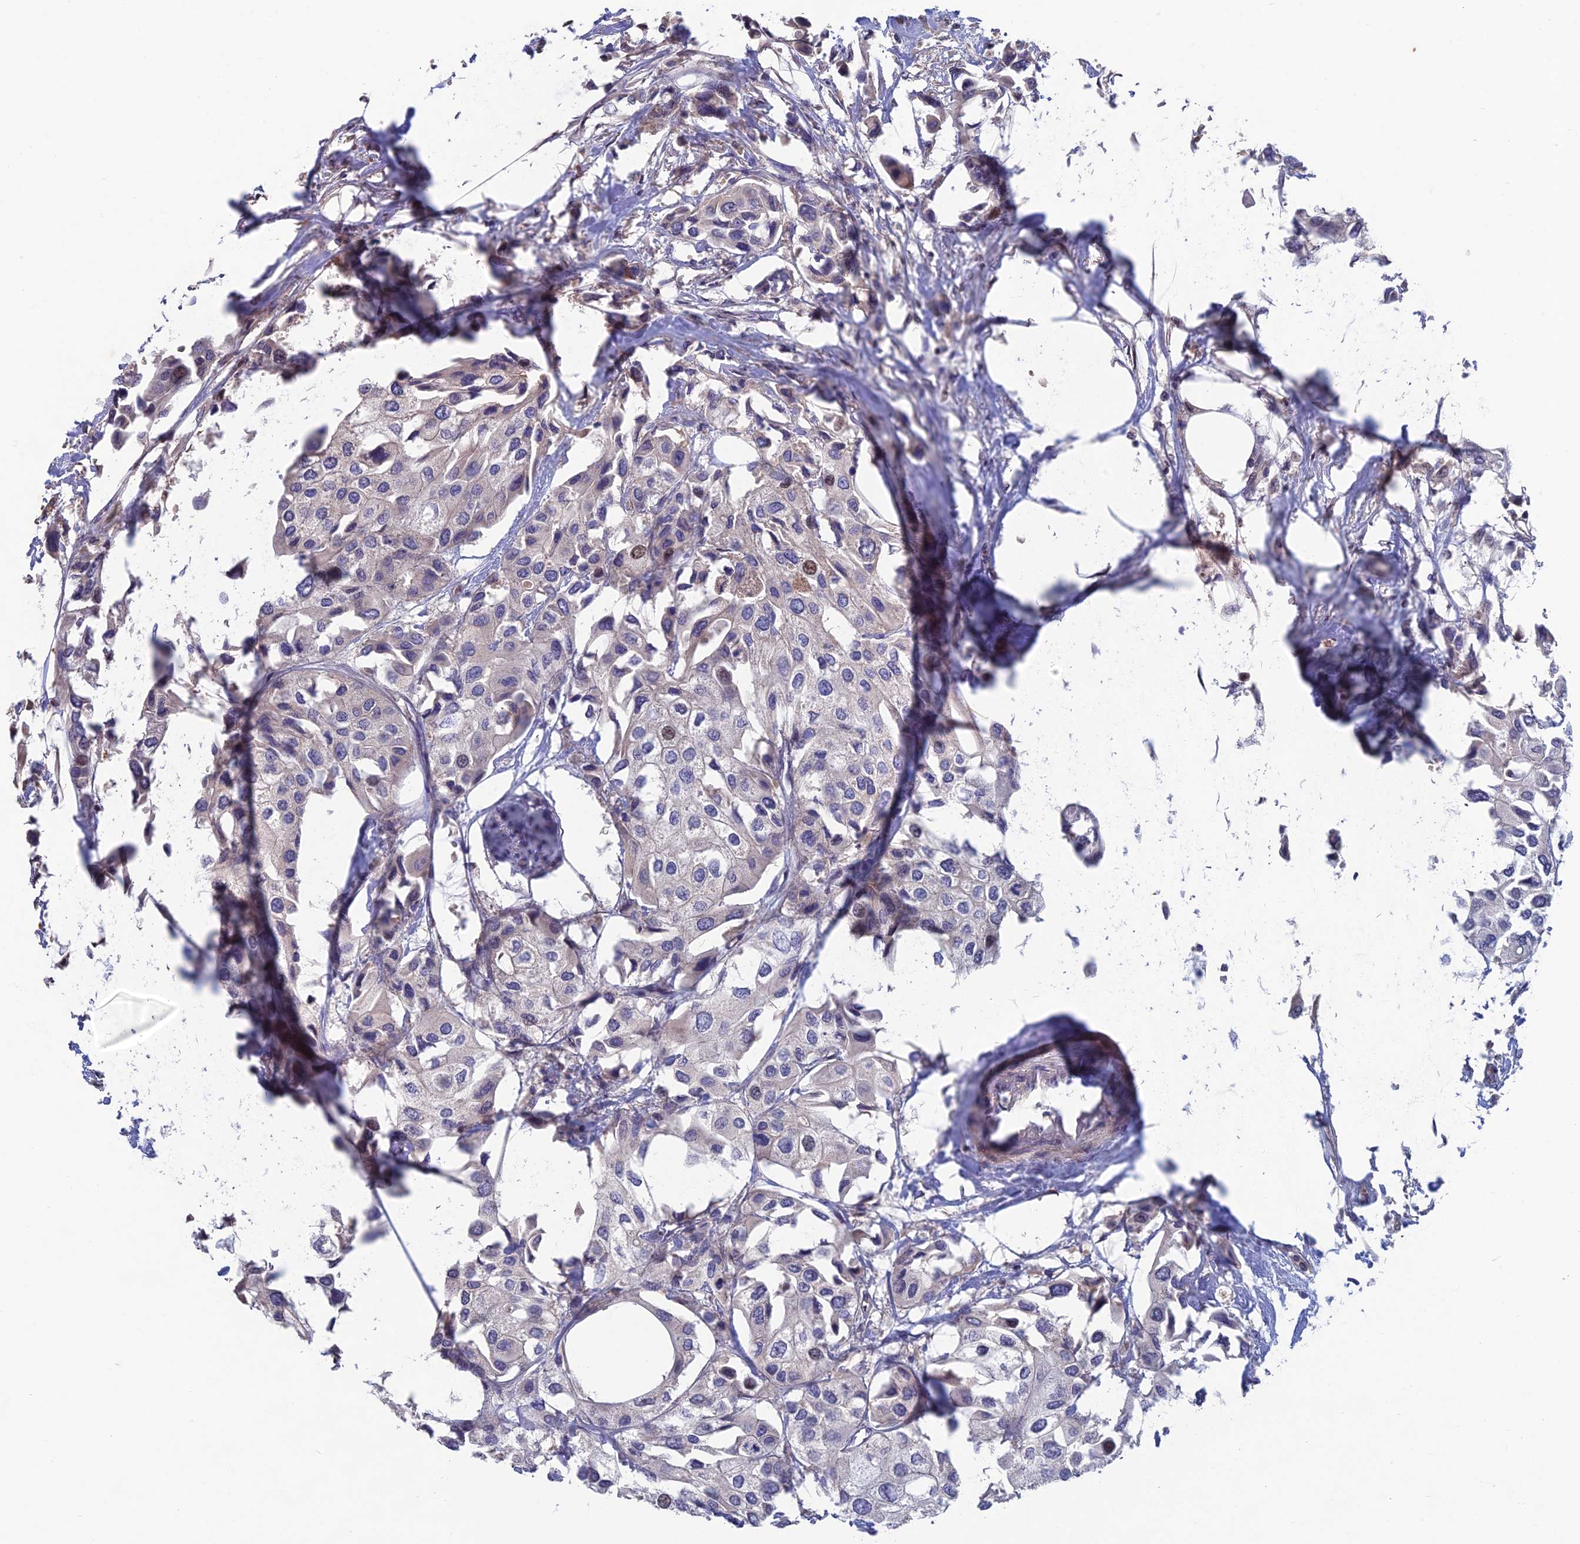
{"staining": {"intensity": "negative", "quantity": "none", "location": "none"}, "tissue": "urothelial cancer", "cell_type": "Tumor cells", "image_type": "cancer", "snomed": [{"axis": "morphology", "description": "Urothelial carcinoma, High grade"}, {"axis": "topography", "description": "Urinary bladder"}], "caption": "Immunohistochemical staining of urothelial carcinoma (high-grade) displays no significant staining in tumor cells. (DAB IHC visualized using brightfield microscopy, high magnification).", "gene": "USP37", "patient": {"sex": "male", "age": 64}}